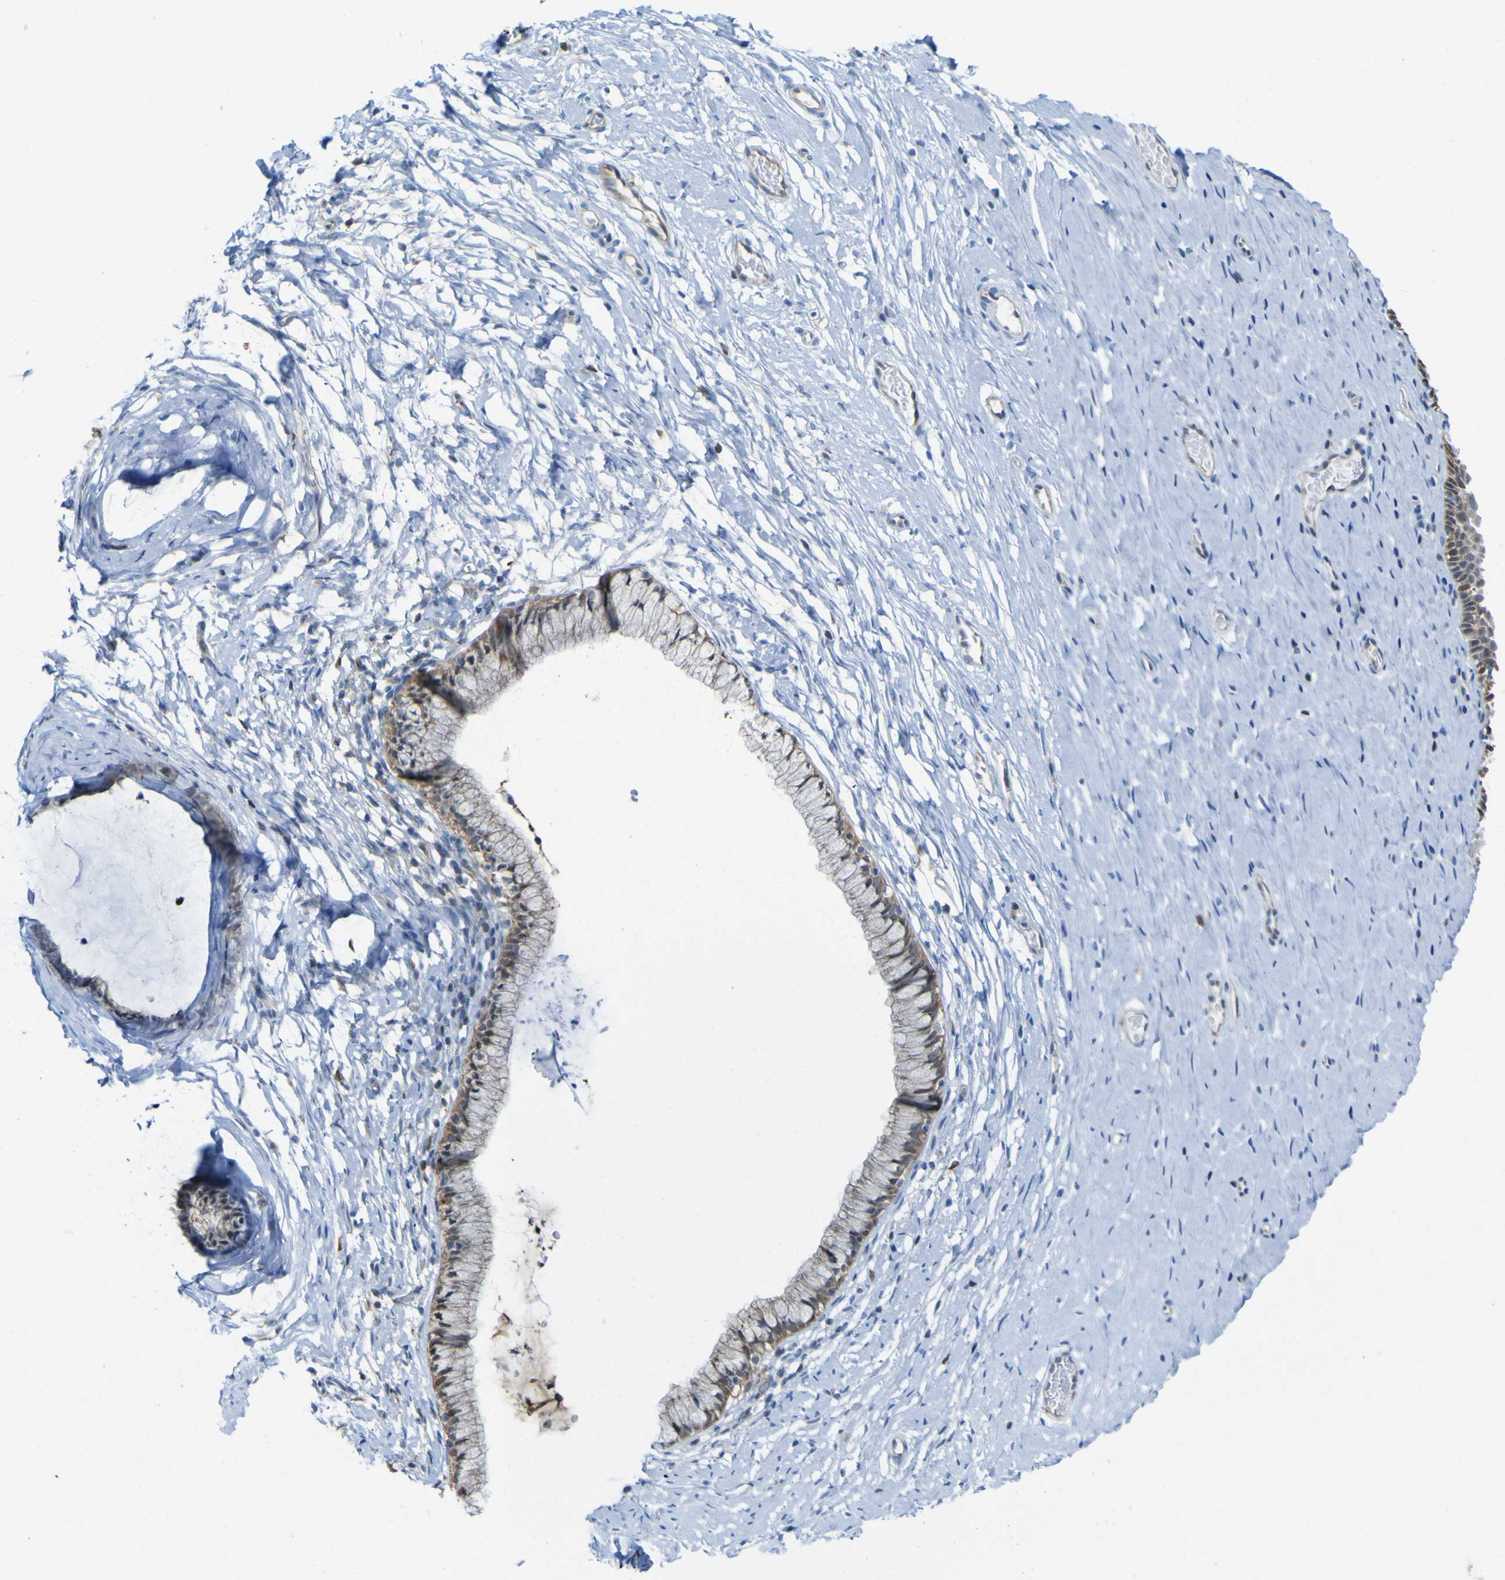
{"staining": {"intensity": "moderate", "quantity": "25%-75%", "location": "cytoplasmic/membranous"}, "tissue": "cervix", "cell_type": "Glandular cells", "image_type": "normal", "snomed": [{"axis": "morphology", "description": "Normal tissue, NOS"}, {"axis": "topography", "description": "Cervix"}], "caption": "Normal cervix reveals moderate cytoplasmic/membranous staining in about 25%-75% of glandular cells, visualized by immunohistochemistry.", "gene": "ABHD3", "patient": {"sex": "female", "age": 39}}